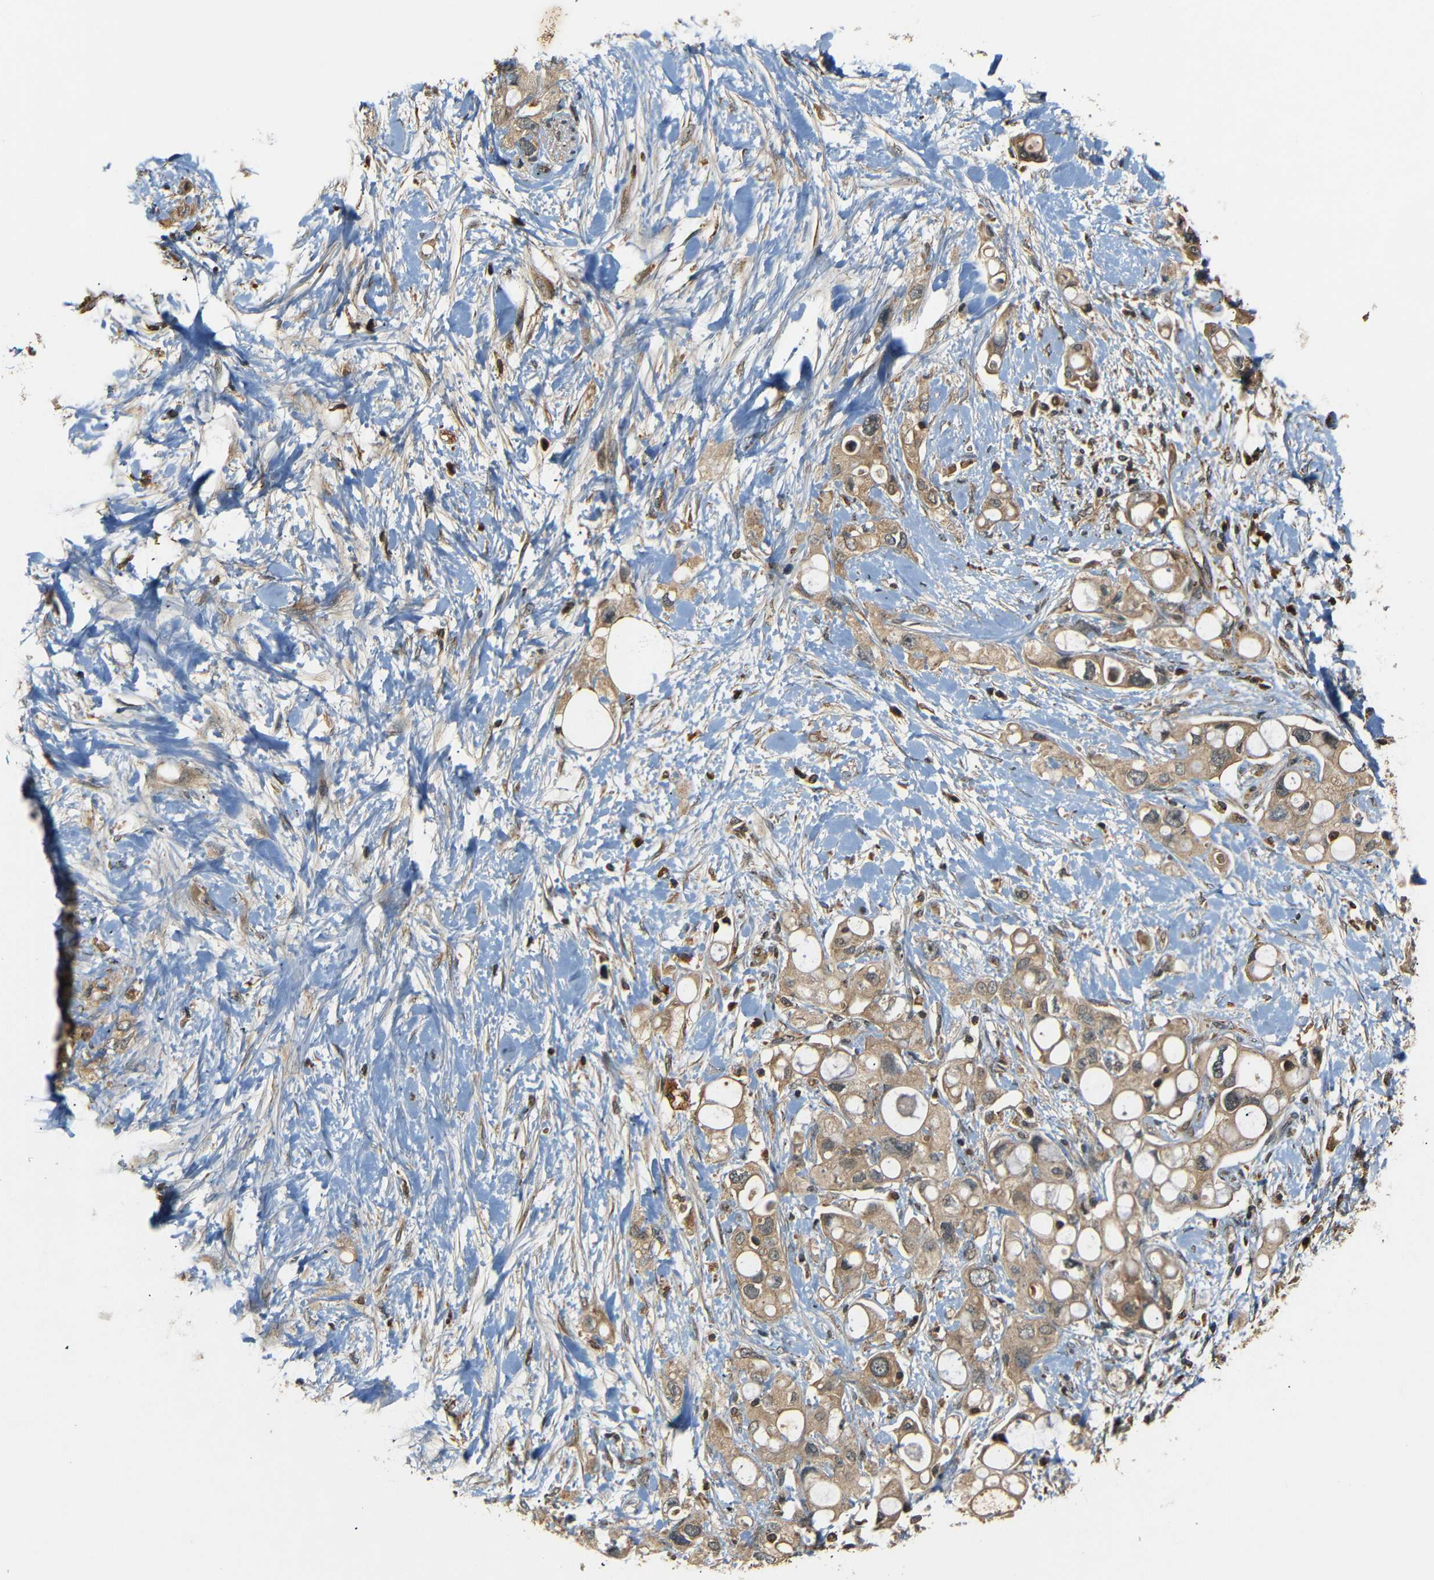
{"staining": {"intensity": "weak", "quantity": ">75%", "location": "cytoplasmic/membranous"}, "tissue": "pancreatic cancer", "cell_type": "Tumor cells", "image_type": "cancer", "snomed": [{"axis": "morphology", "description": "Adenocarcinoma, NOS"}, {"axis": "topography", "description": "Pancreas"}], "caption": "An image showing weak cytoplasmic/membranous positivity in approximately >75% of tumor cells in pancreatic cancer, as visualized by brown immunohistochemical staining.", "gene": "TANK", "patient": {"sex": "female", "age": 56}}